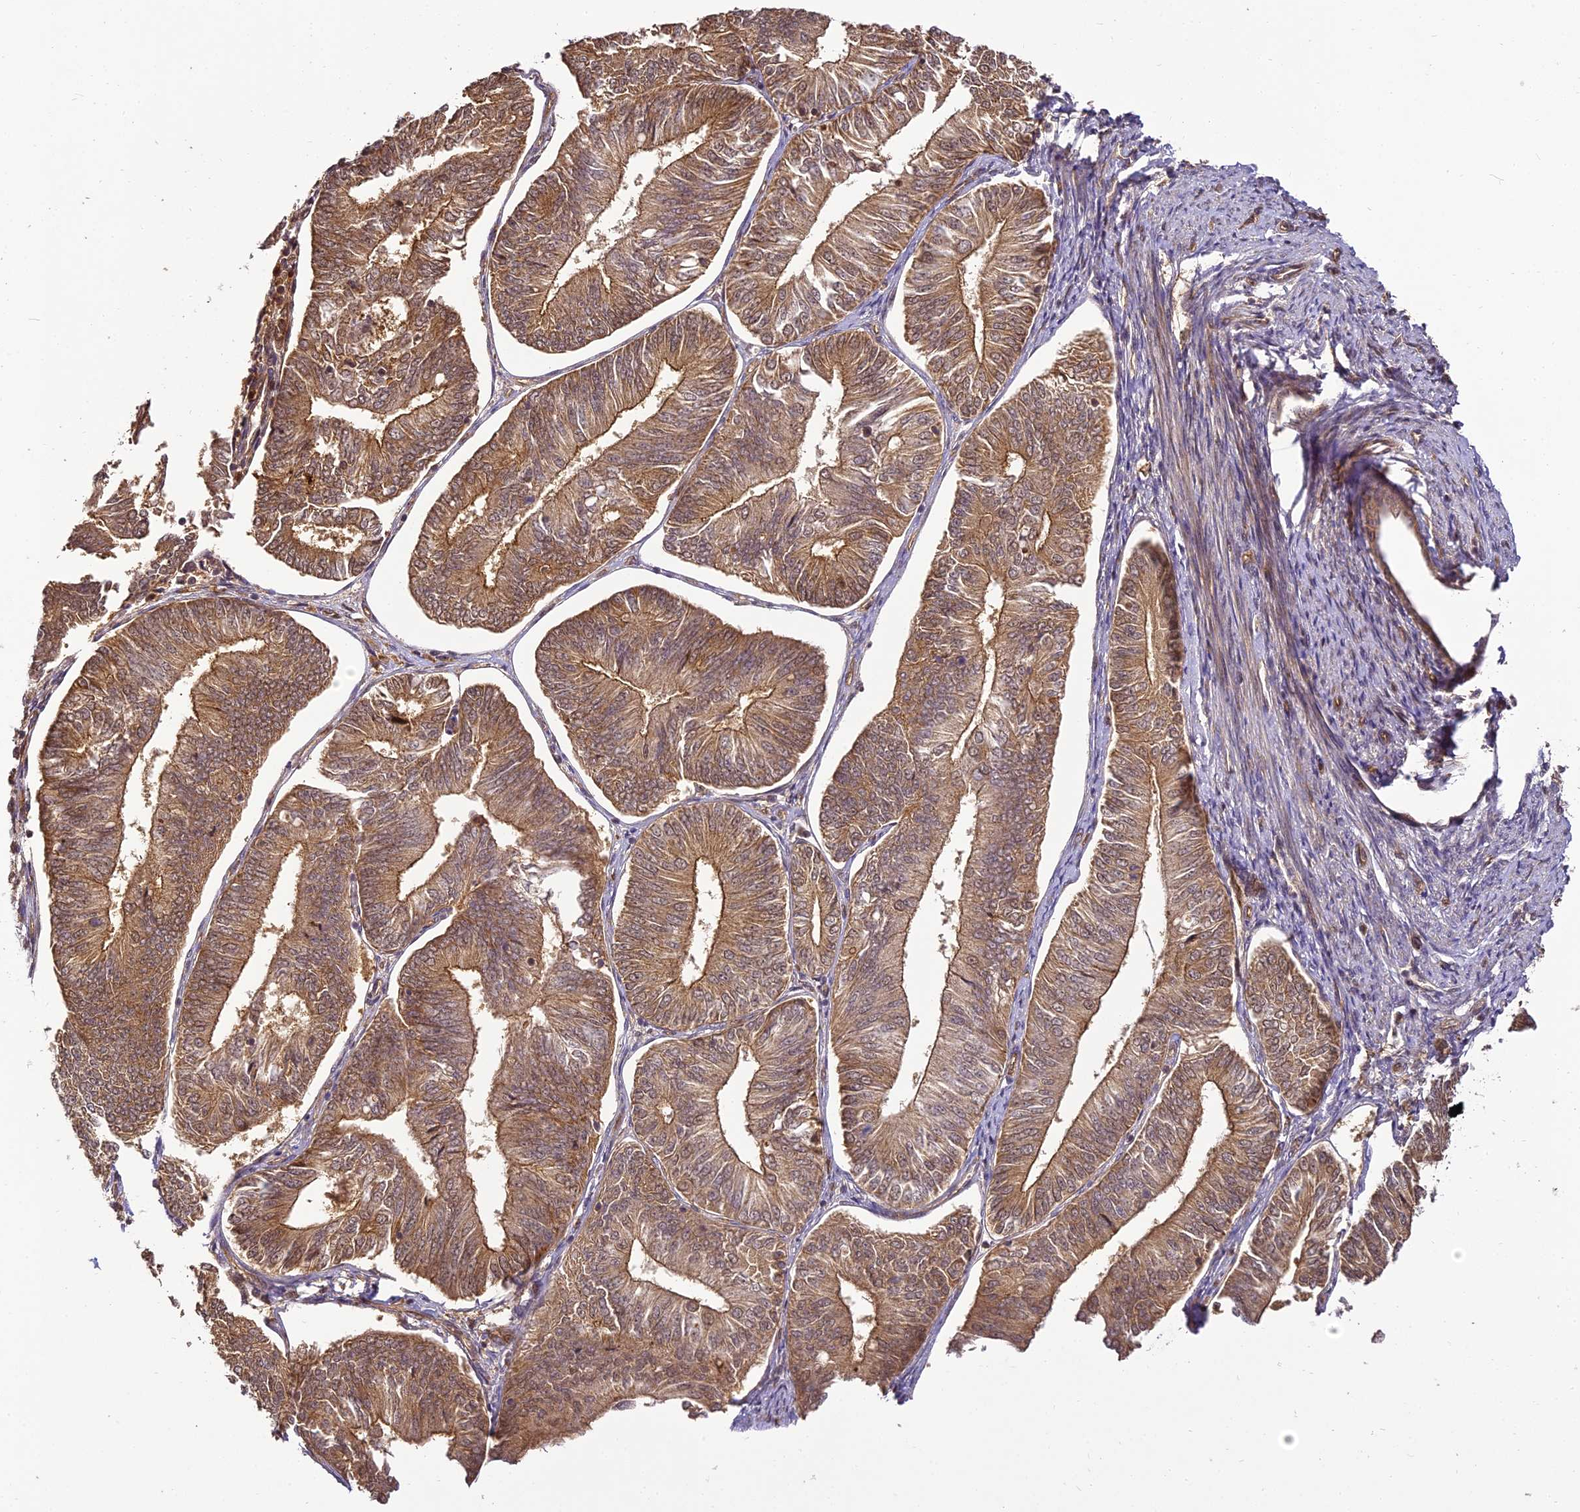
{"staining": {"intensity": "moderate", "quantity": ">75%", "location": "cytoplasmic/membranous"}, "tissue": "endometrial cancer", "cell_type": "Tumor cells", "image_type": "cancer", "snomed": [{"axis": "morphology", "description": "Adenocarcinoma, NOS"}, {"axis": "topography", "description": "Endometrium"}], "caption": "The immunohistochemical stain labels moderate cytoplasmic/membranous positivity in tumor cells of adenocarcinoma (endometrial) tissue.", "gene": "BCDIN3D", "patient": {"sex": "female", "age": 58}}